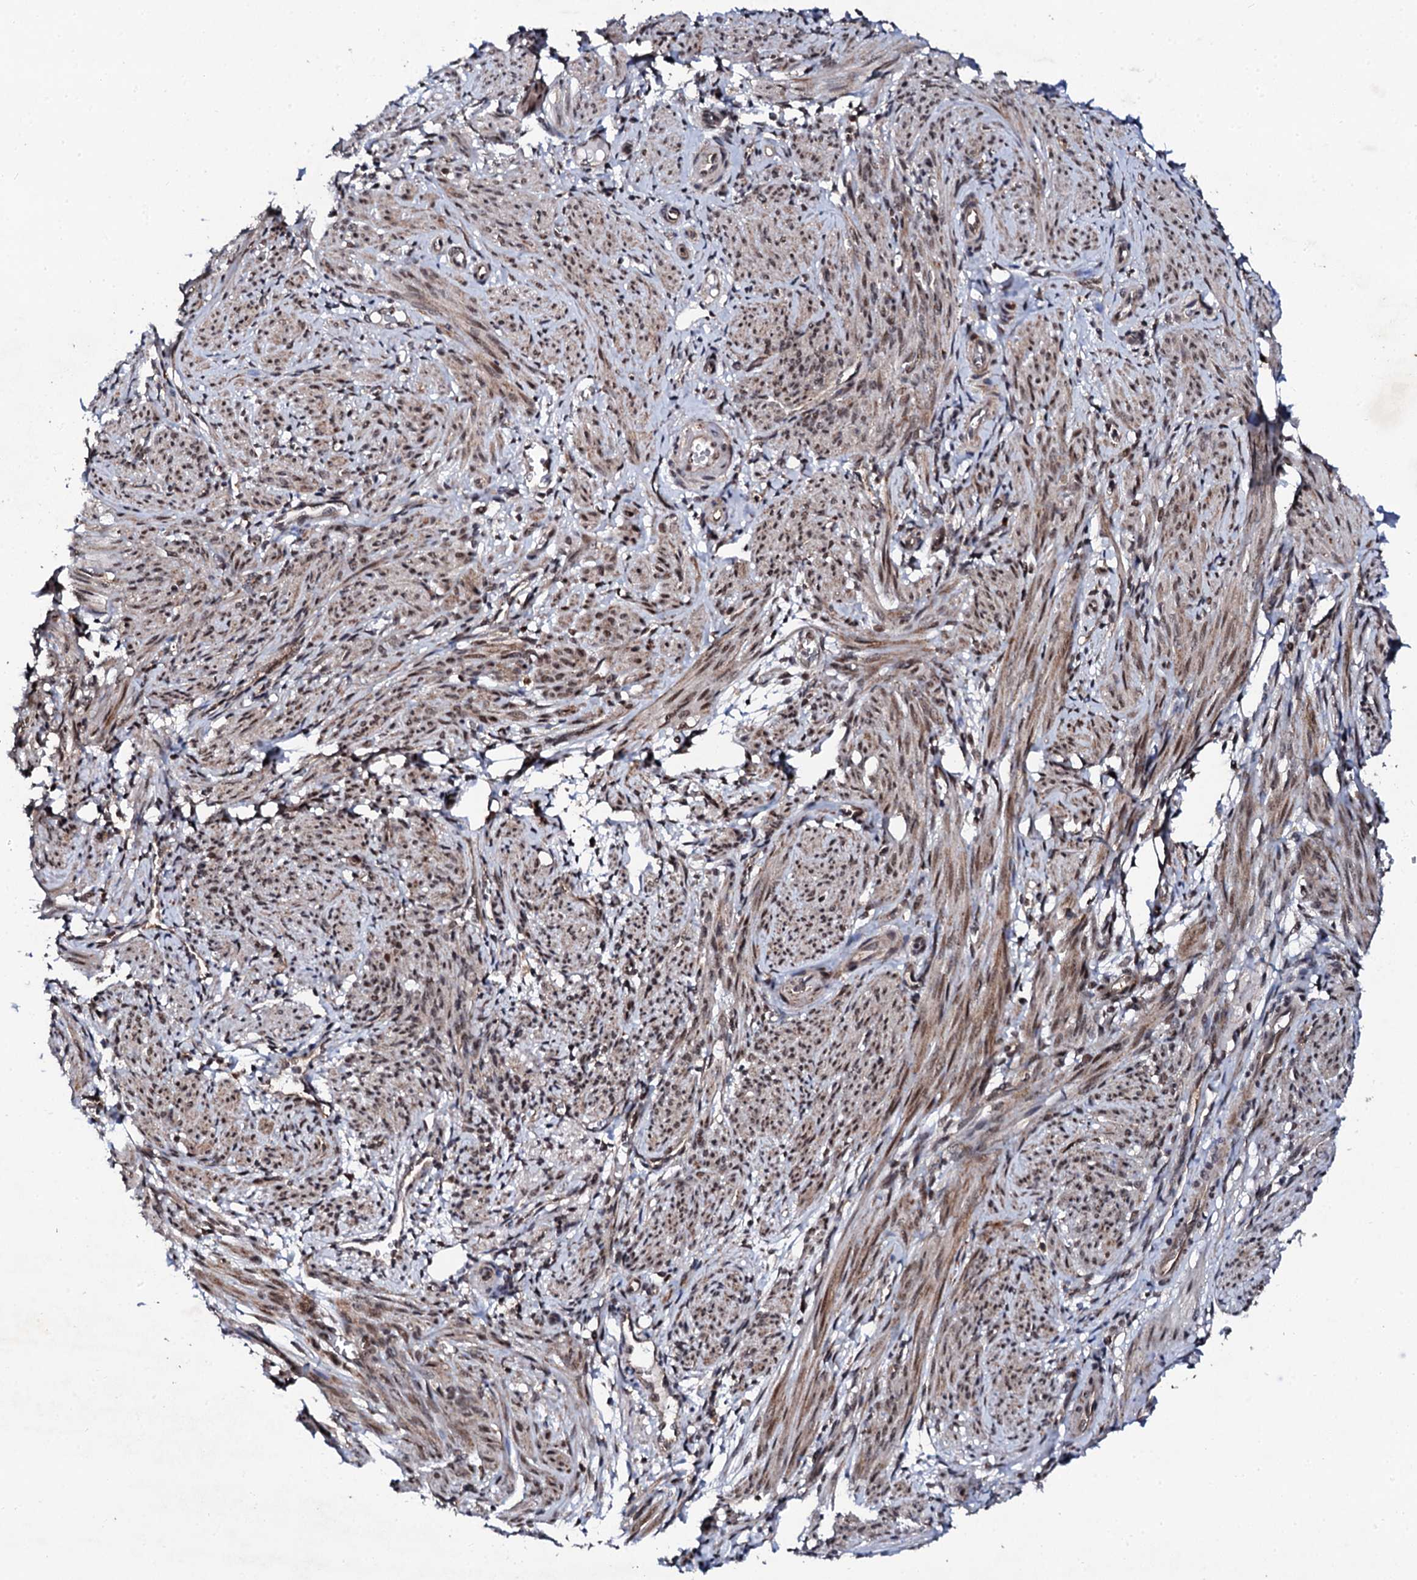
{"staining": {"intensity": "strong", "quantity": "25%-75%", "location": "nuclear"}, "tissue": "smooth muscle", "cell_type": "Smooth muscle cells", "image_type": "normal", "snomed": [{"axis": "morphology", "description": "Normal tissue, NOS"}, {"axis": "topography", "description": "Smooth muscle"}], "caption": "Strong nuclear positivity is seen in approximately 25%-75% of smooth muscle cells in unremarkable smooth muscle. Nuclei are stained in blue.", "gene": "CSTF3", "patient": {"sex": "female", "age": 39}}